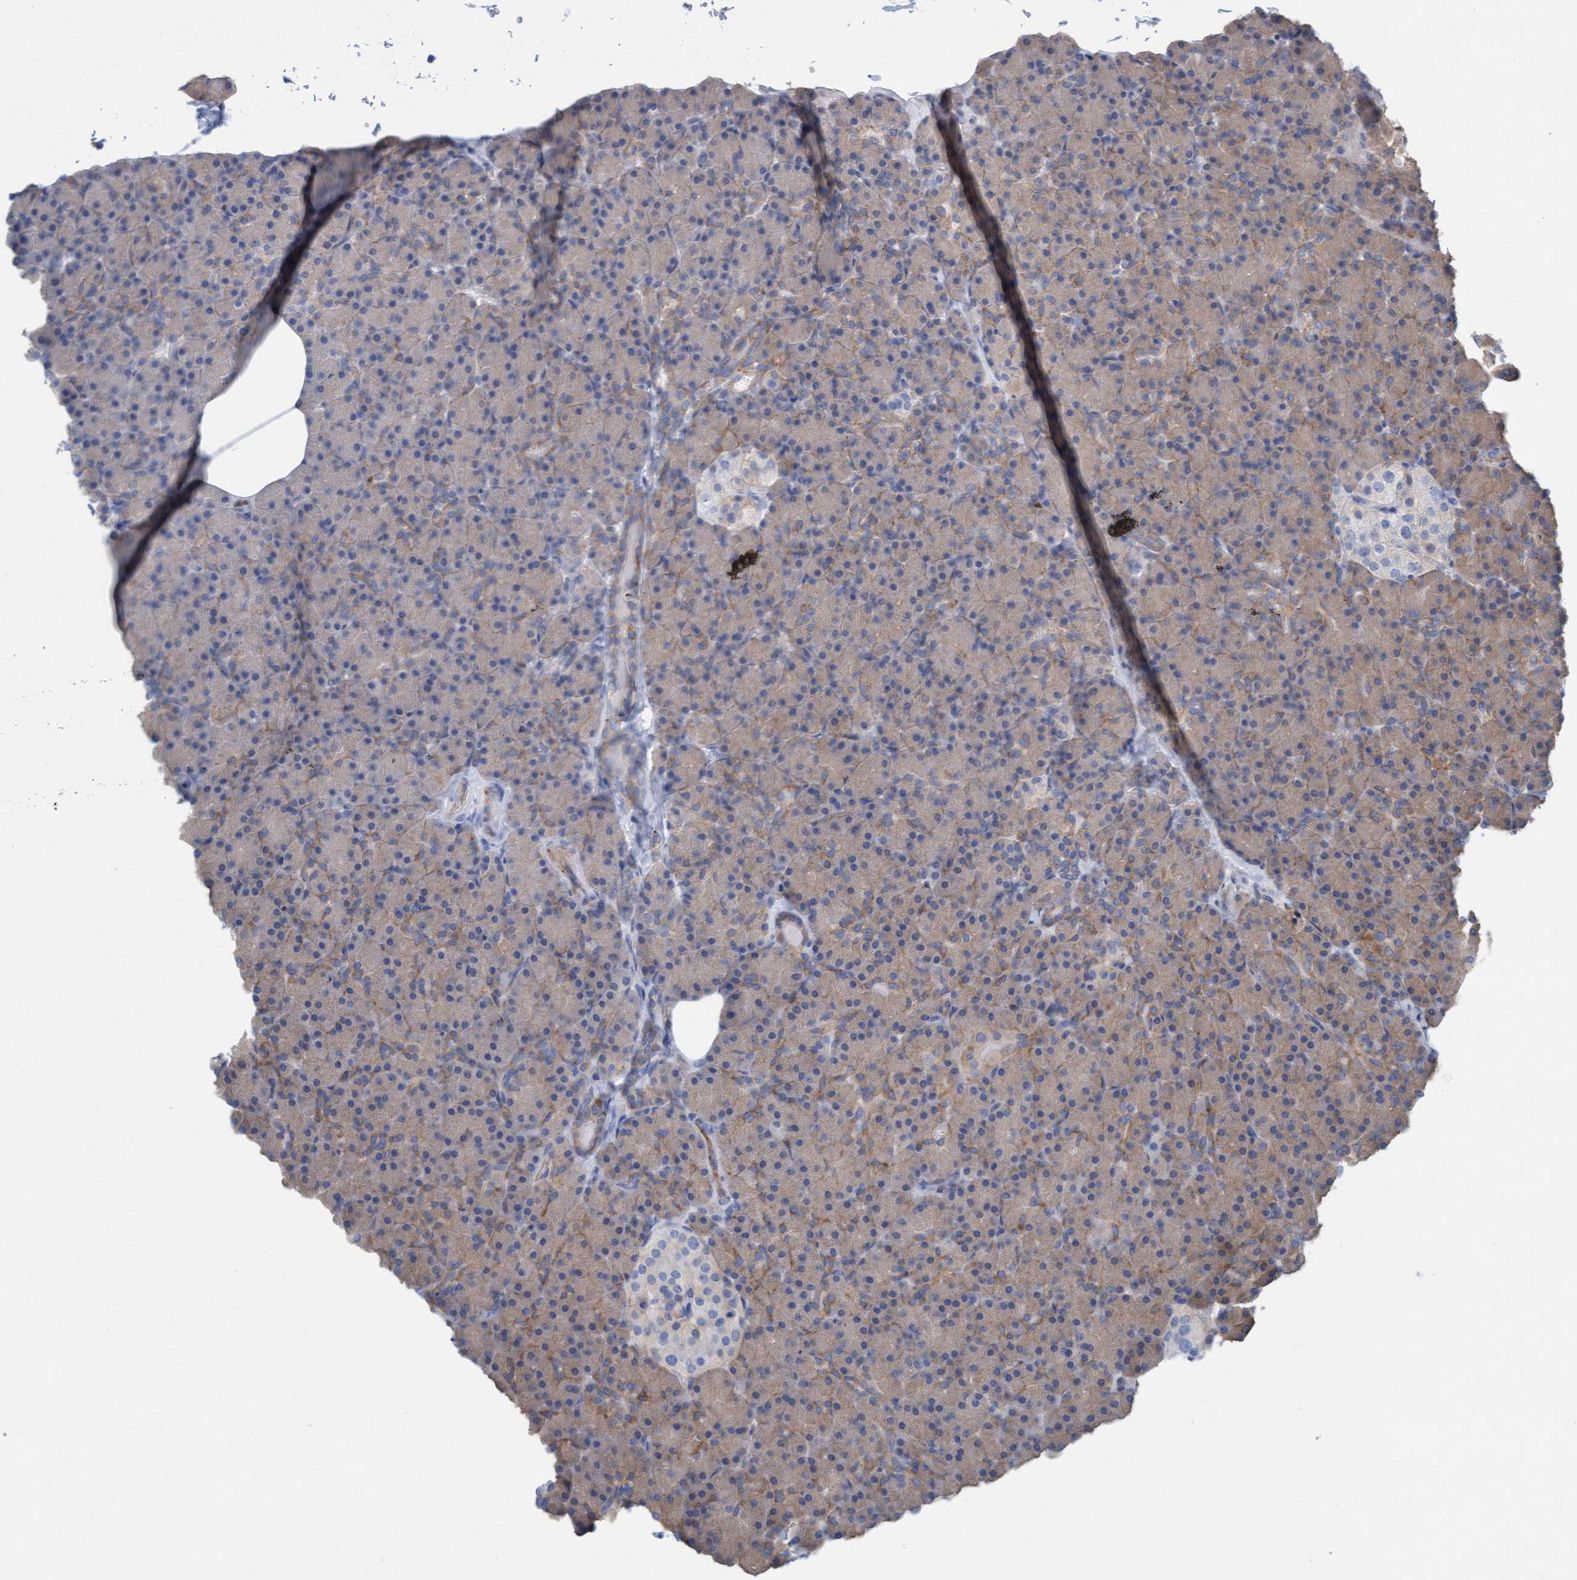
{"staining": {"intensity": "moderate", "quantity": "25%-75%", "location": "cytoplasmic/membranous"}, "tissue": "pancreas", "cell_type": "Exocrine glandular cells", "image_type": "normal", "snomed": [{"axis": "morphology", "description": "Normal tissue, NOS"}, {"axis": "topography", "description": "Pancreas"}], "caption": "Protein expression analysis of benign pancreas exhibits moderate cytoplasmic/membranous positivity in about 25%-75% of exocrine glandular cells.", "gene": "SIGIRR", "patient": {"sex": "female", "age": 43}}